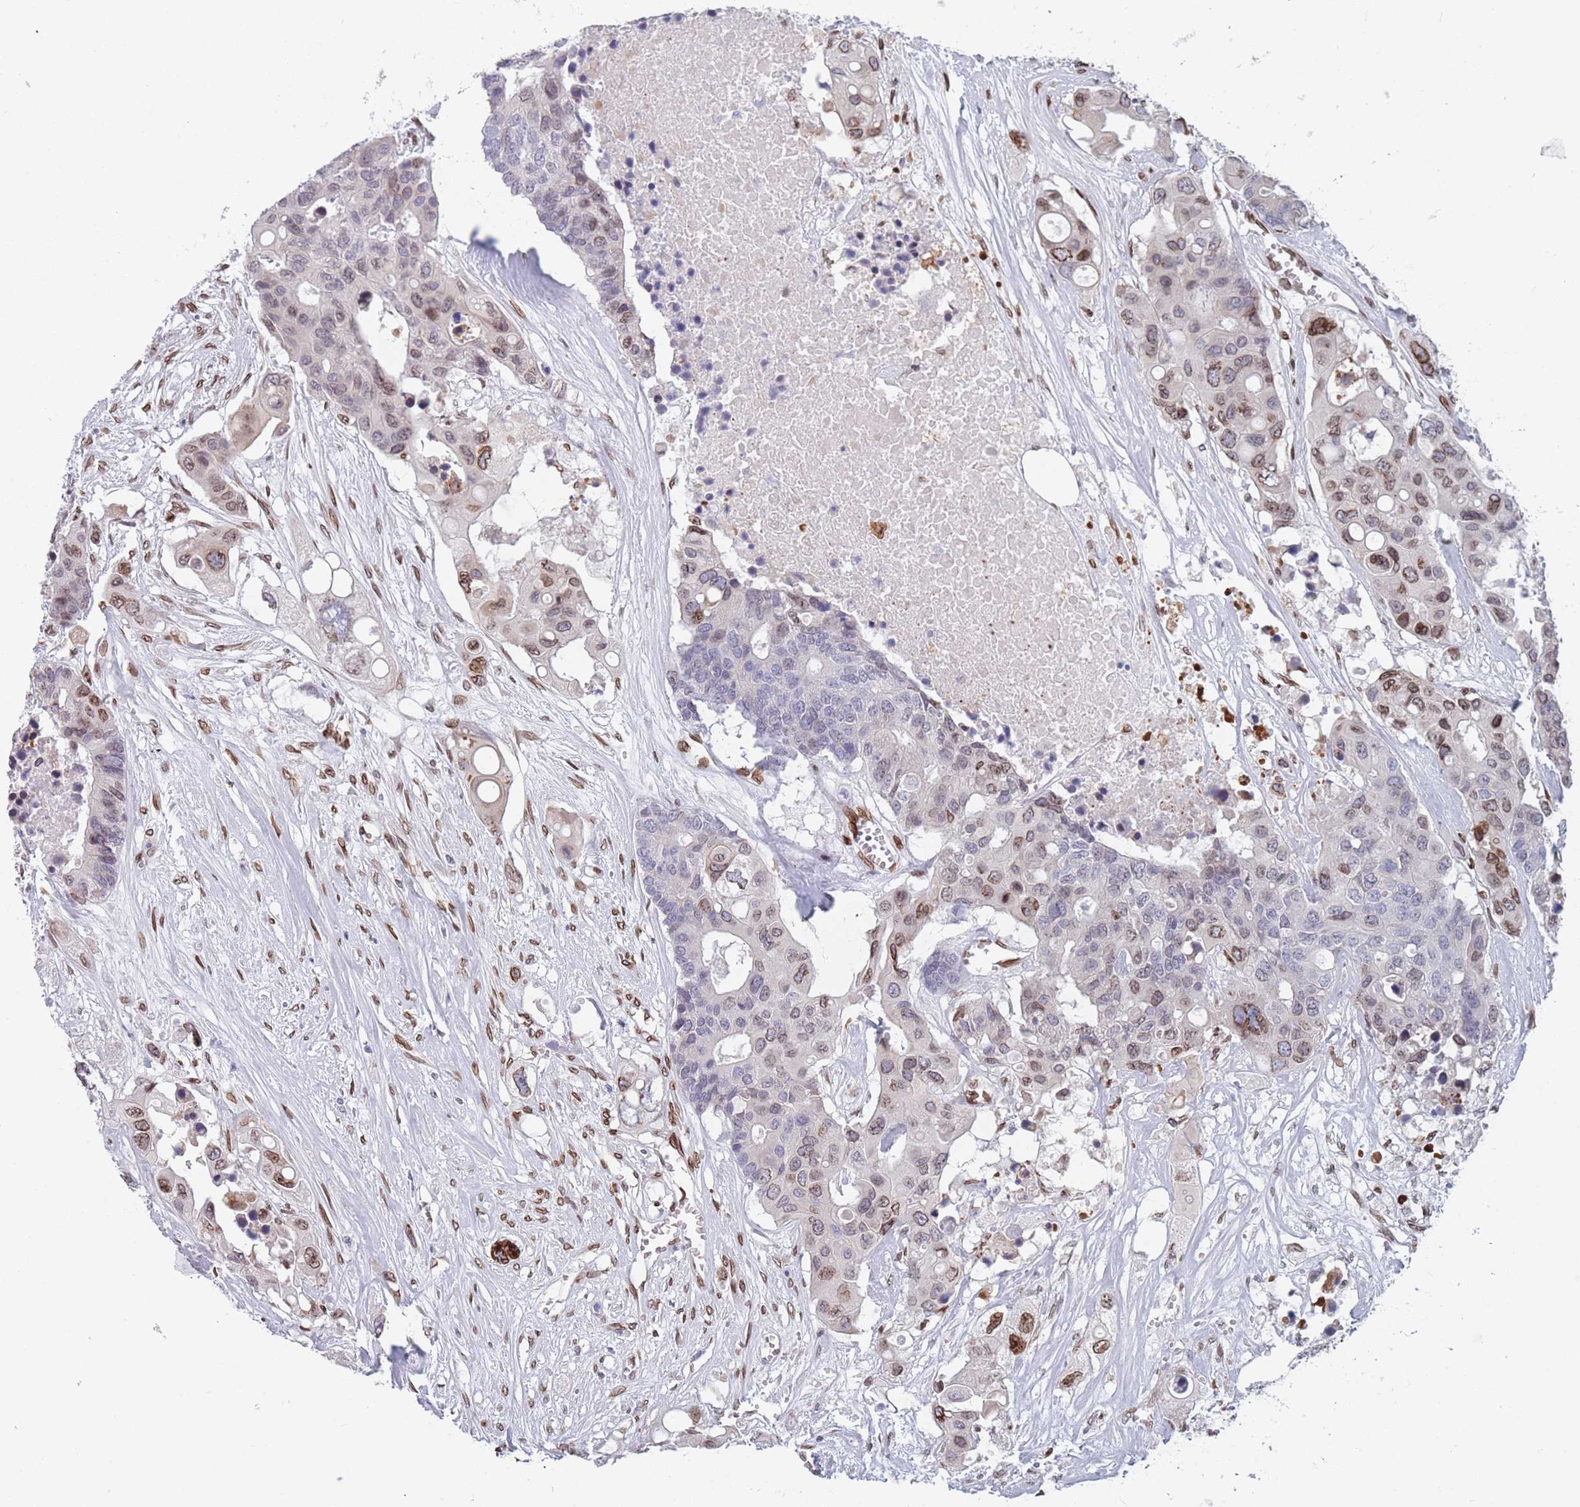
{"staining": {"intensity": "moderate", "quantity": "25%-75%", "location": "cytoplasmic/membranous,nuclear"}, "tissue": "colorectal cancer", "cell_type": "Tumor cells", "image_type": "cancer", "snomed": [{"axis": "morphology", "description": "Adenocarcinoma, NOS"}, {"axis": "topography", "description": "Colon"}], "caption": "Approximately 25%-75% of tumor cells in human colorectal adenocarcinoma exhibit moderate cytoplasmic/membranous and nuclear protein positivity as visualized by brown immunohistochemical staining.", "gene": "ZBTB1", "patient": {"sex": "male", "age": 77}}